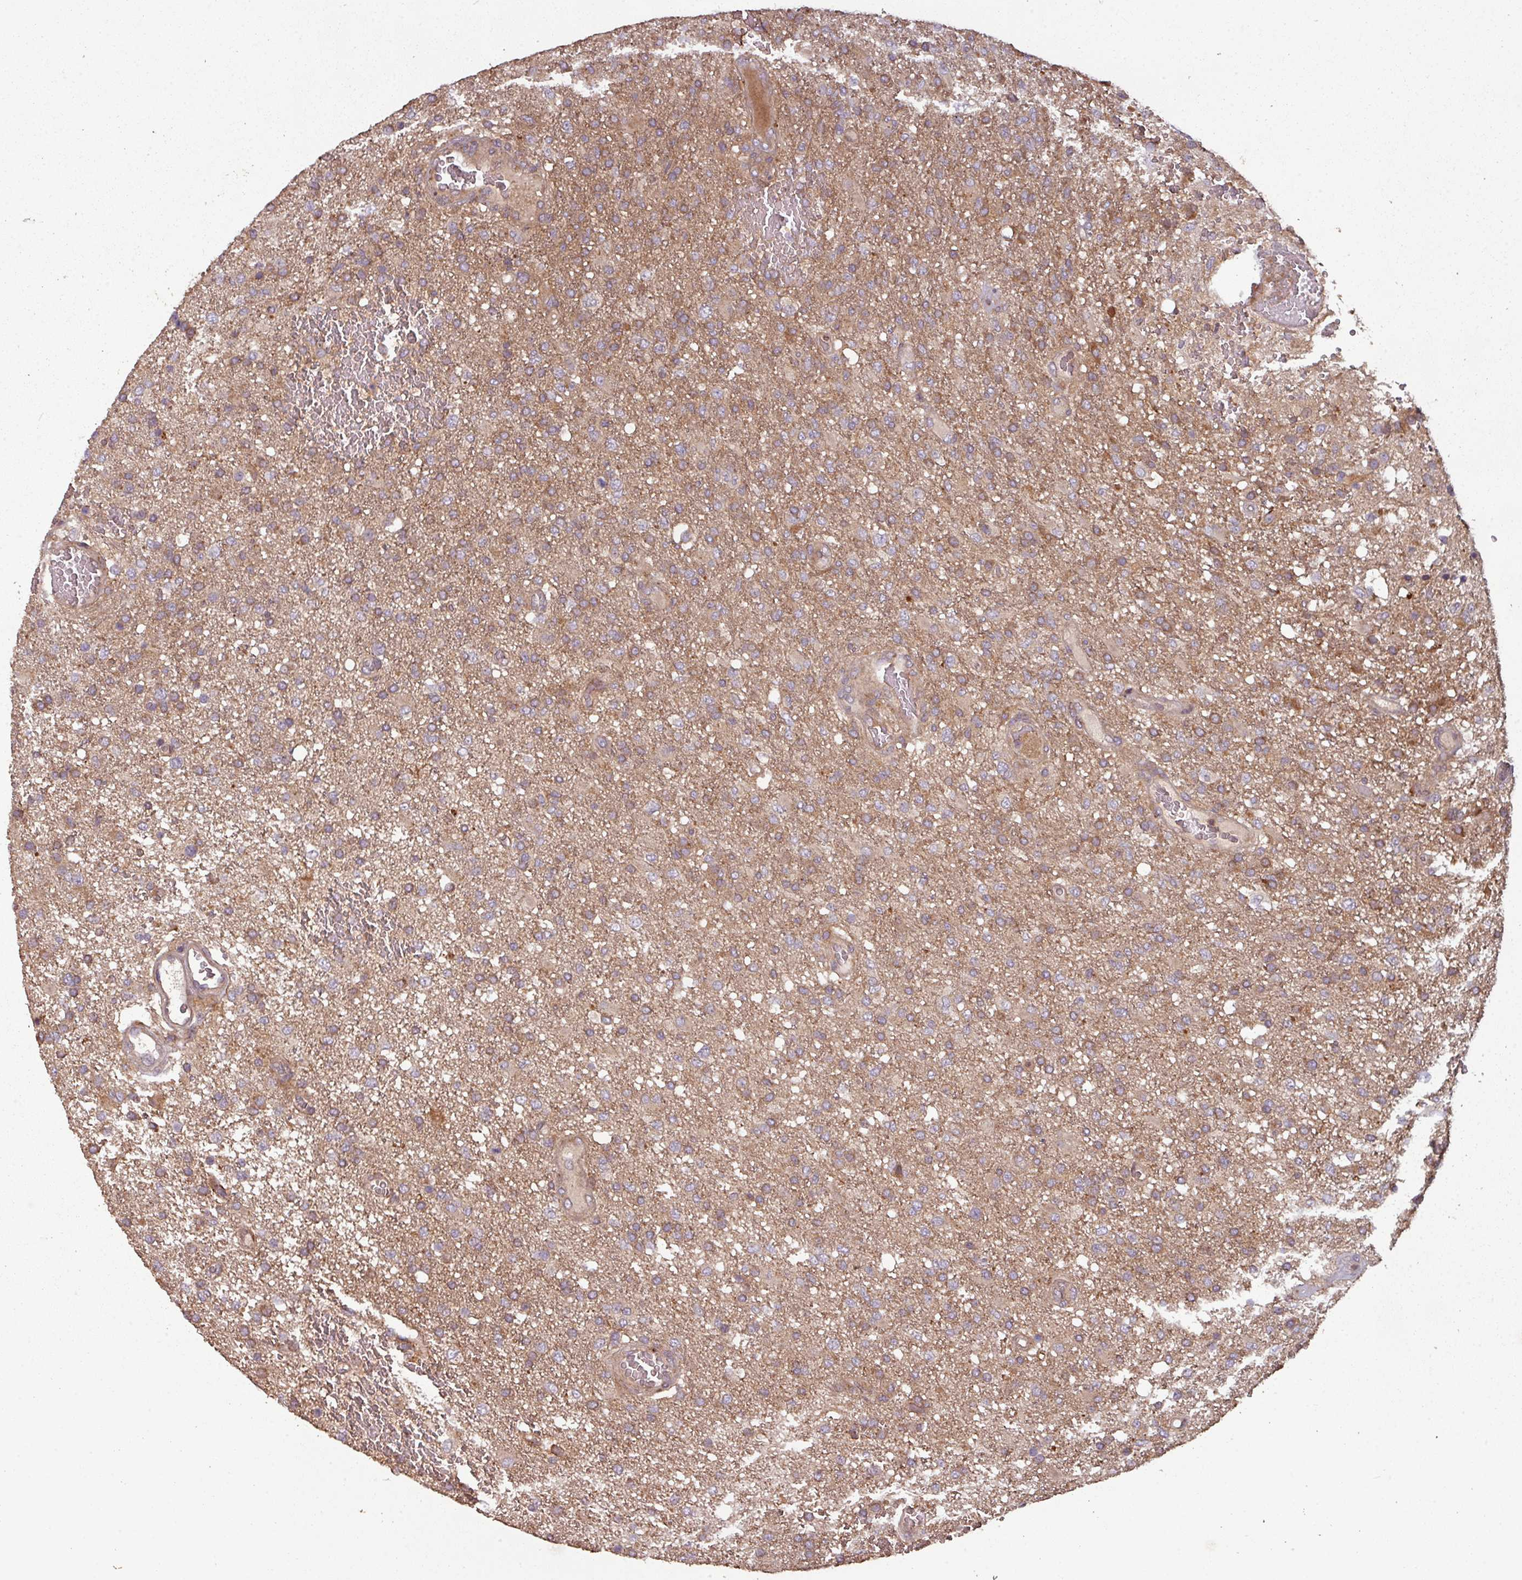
{"staining": {"intensity": "moderate", "quantity": ">75%", "location": "cytoplasmic/membranous"}, "tissue": "glioma", "cell_type": "Tumor cells", "image_type": "cancer", "snomed": [{"axis": "morphology", "description": "Glioma, malignant, High grade"}, {"axis": "topography", "description": "Brain"}], "caption": "Glioma was stained to show a protein in brown. There is medium levels of moderate cytoplasmic/membranous expression in about >75% of tumor cells.", "gene": "GSKIP", "patient": {"sex": "female", "age": 74}}